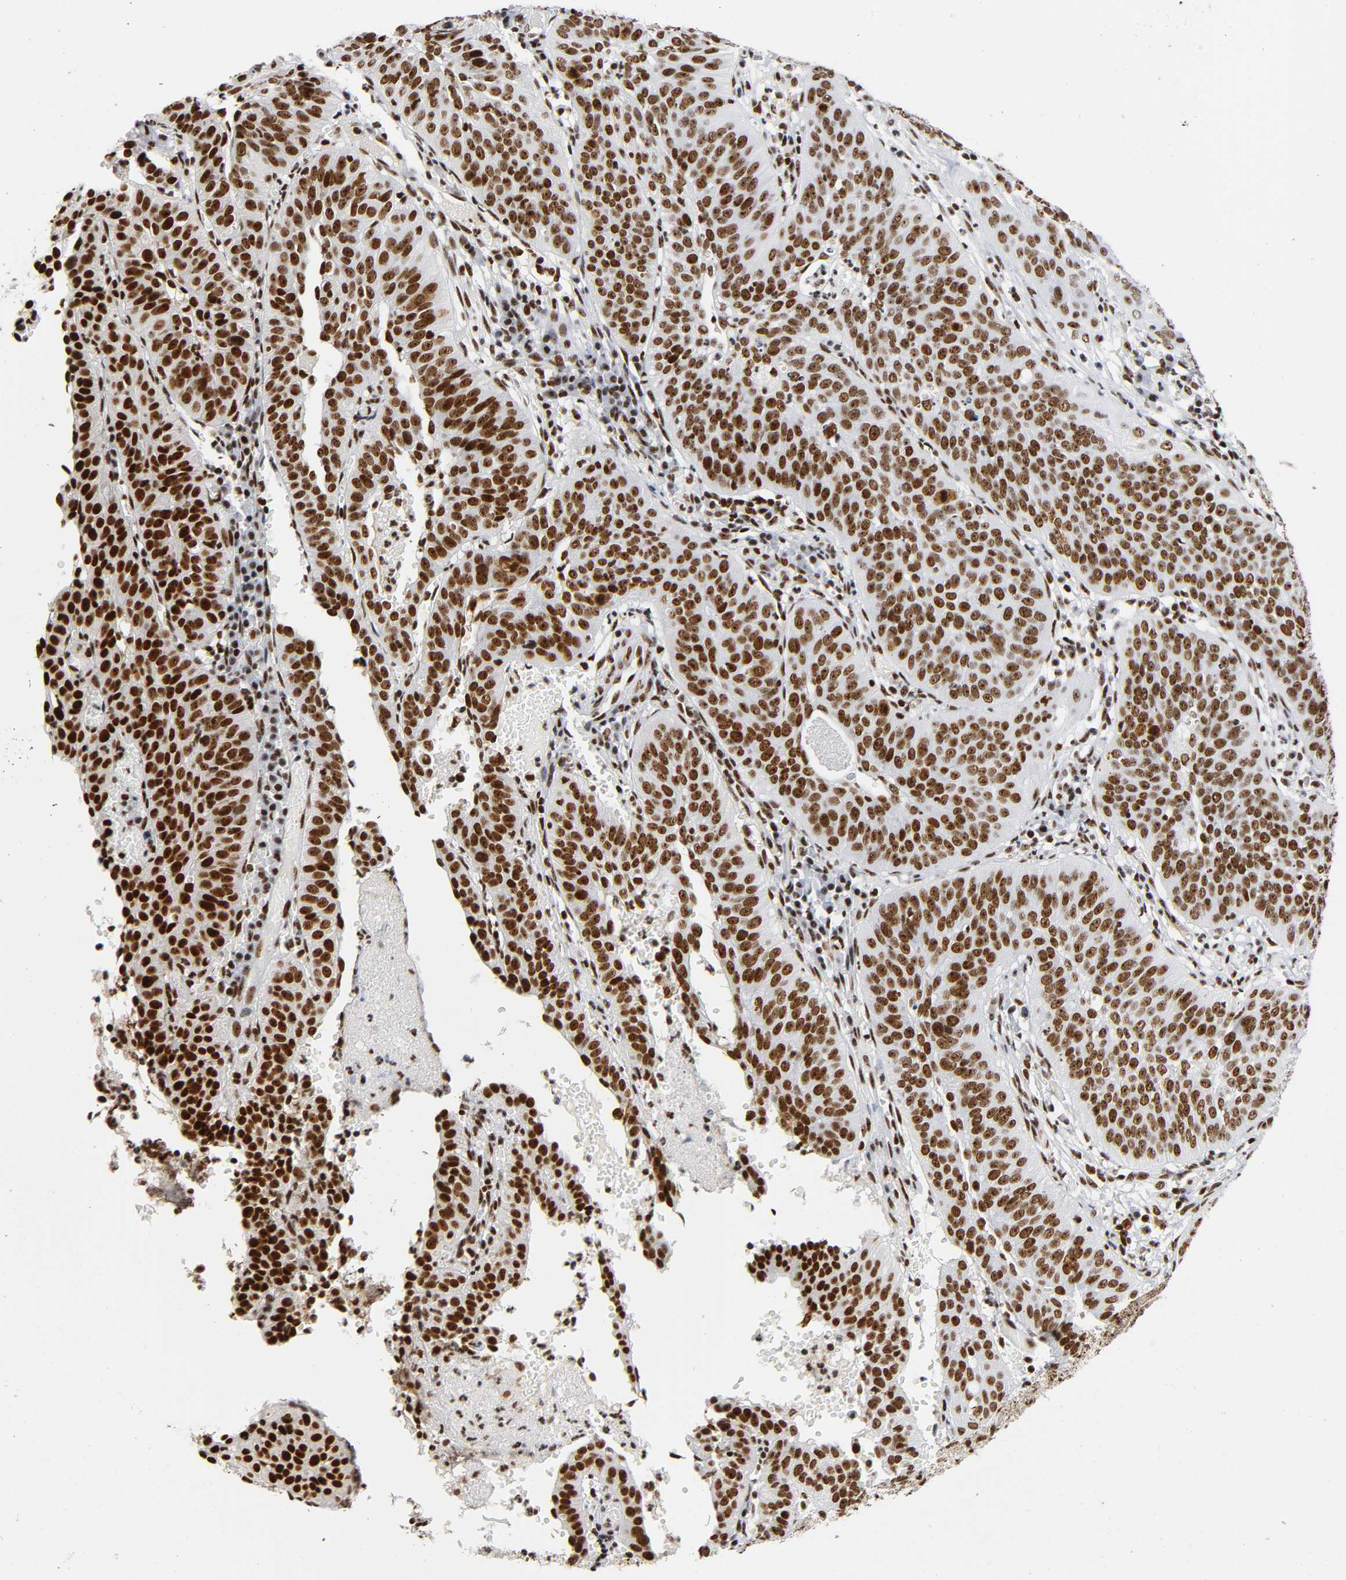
{"staining": {"intensity": "strong", "quantity": ">75%", "location": "nuclear"}, "tissue": "cervical cancer", "cell_type": "Tumor cells", "image_type": "cancer", "snomed": [{"axis": "morphology", "description": "Squamous cell carcinoma, NOS"}, {"axis": "topography", "description": "Cervix"}], "caption": "DAB immunohistochemical staining of cervical cancer (squamous cell carcinoma) reveals strong nuclear protein positivity in approximately >75% of tumor cells.", "gene": "UBTF", "patient": {"sex": "female", "age": 39}}